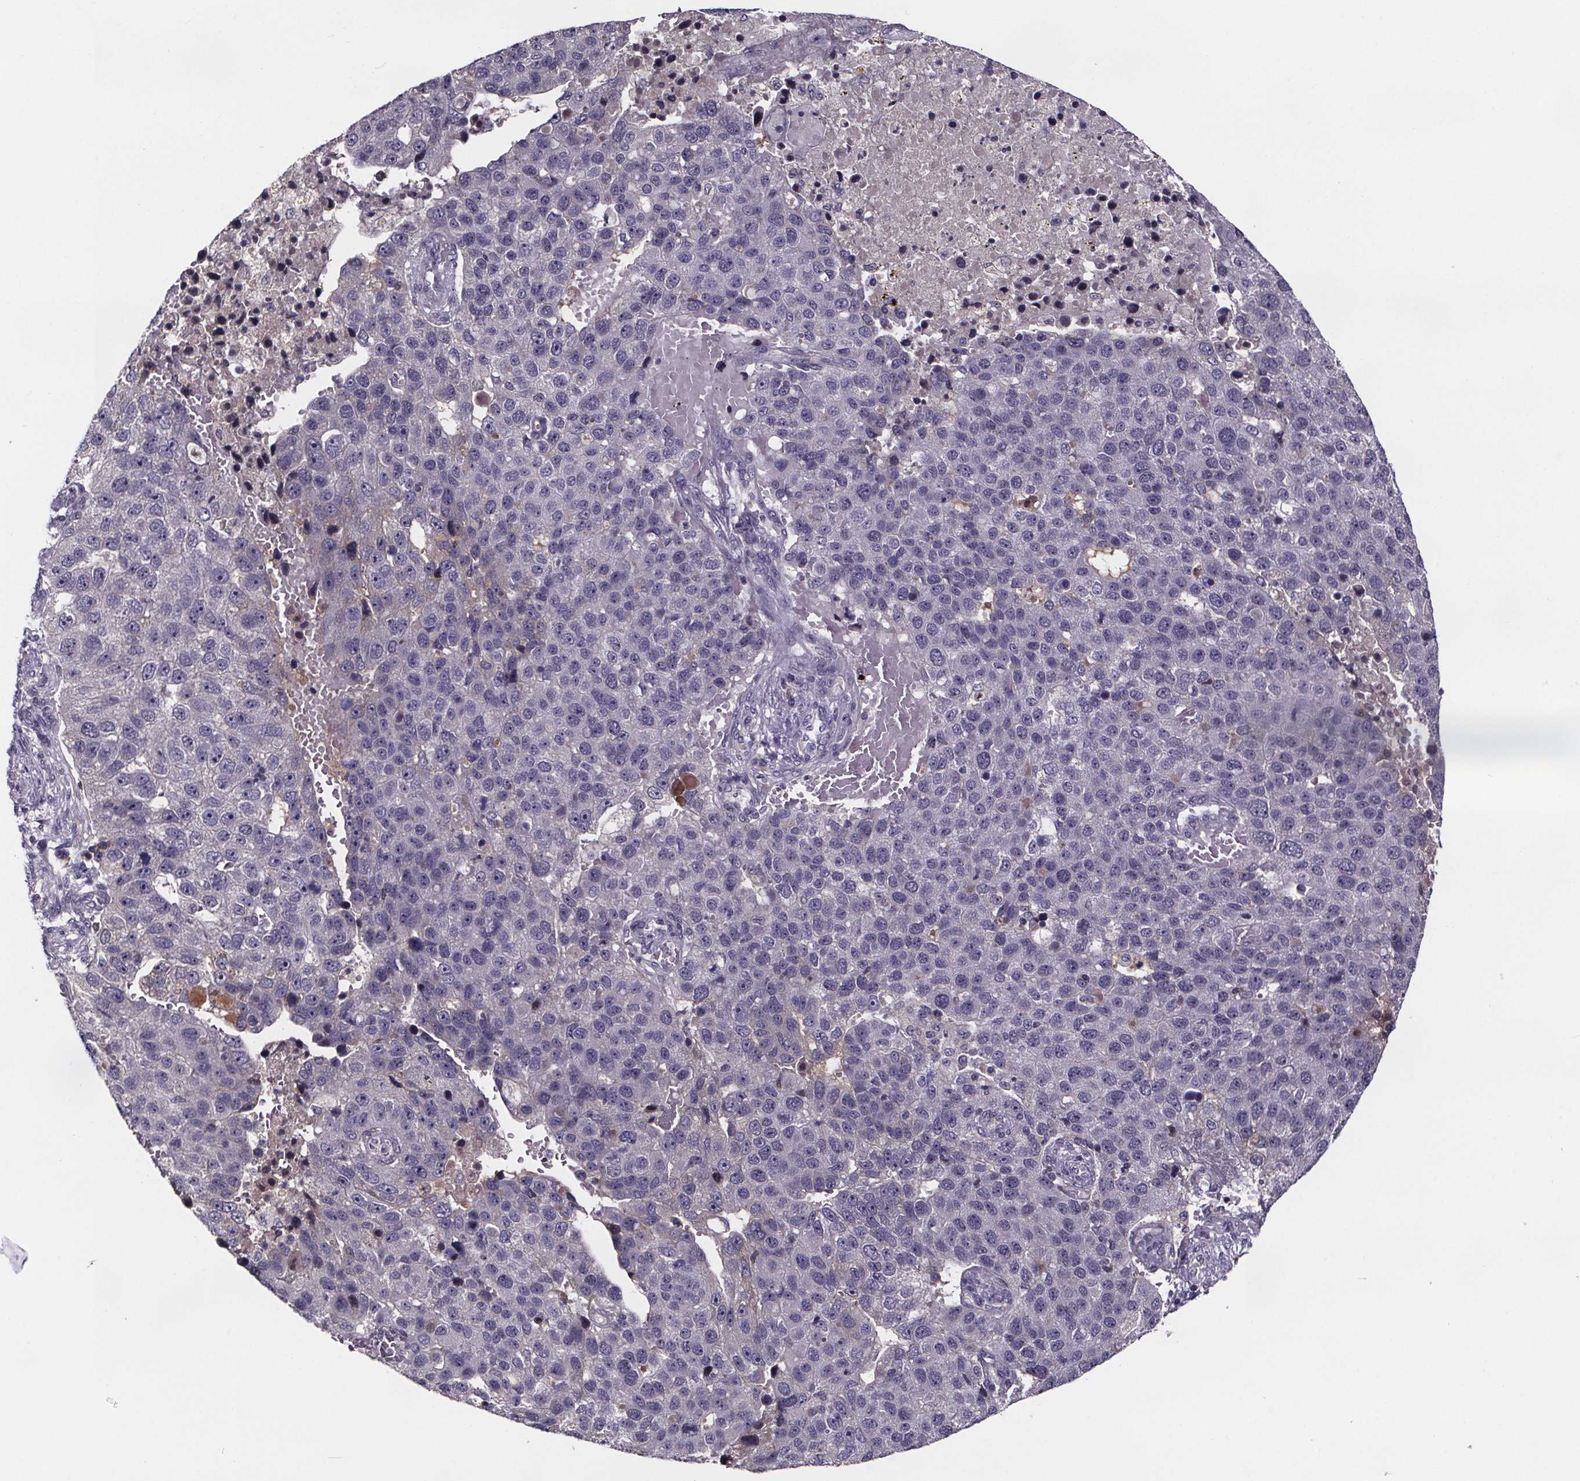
{"staining": {"intensity": "negative", "quantity": "none", "location": "none"}, "tissue": "pancreatic cancer", "cell_type": "Tumor cells", "image_type": "cancer", "snomed": [{"axis": "morphology", "description": "Adenocarcinoma, NOS"}, {"axis": "topography", "description": "Pancreas"}], "caption": "DAB immunohistochemical staining of adenocarcinoma (pancreatic) displays no significant expression in tumor cells. (DAB (3,3'-diaminobenzidine) immunohistochemistry (IHC) with hematoxylin counter stain).", "gene": "NPHP4", "patient": {"sex": "female", "age": 61}}